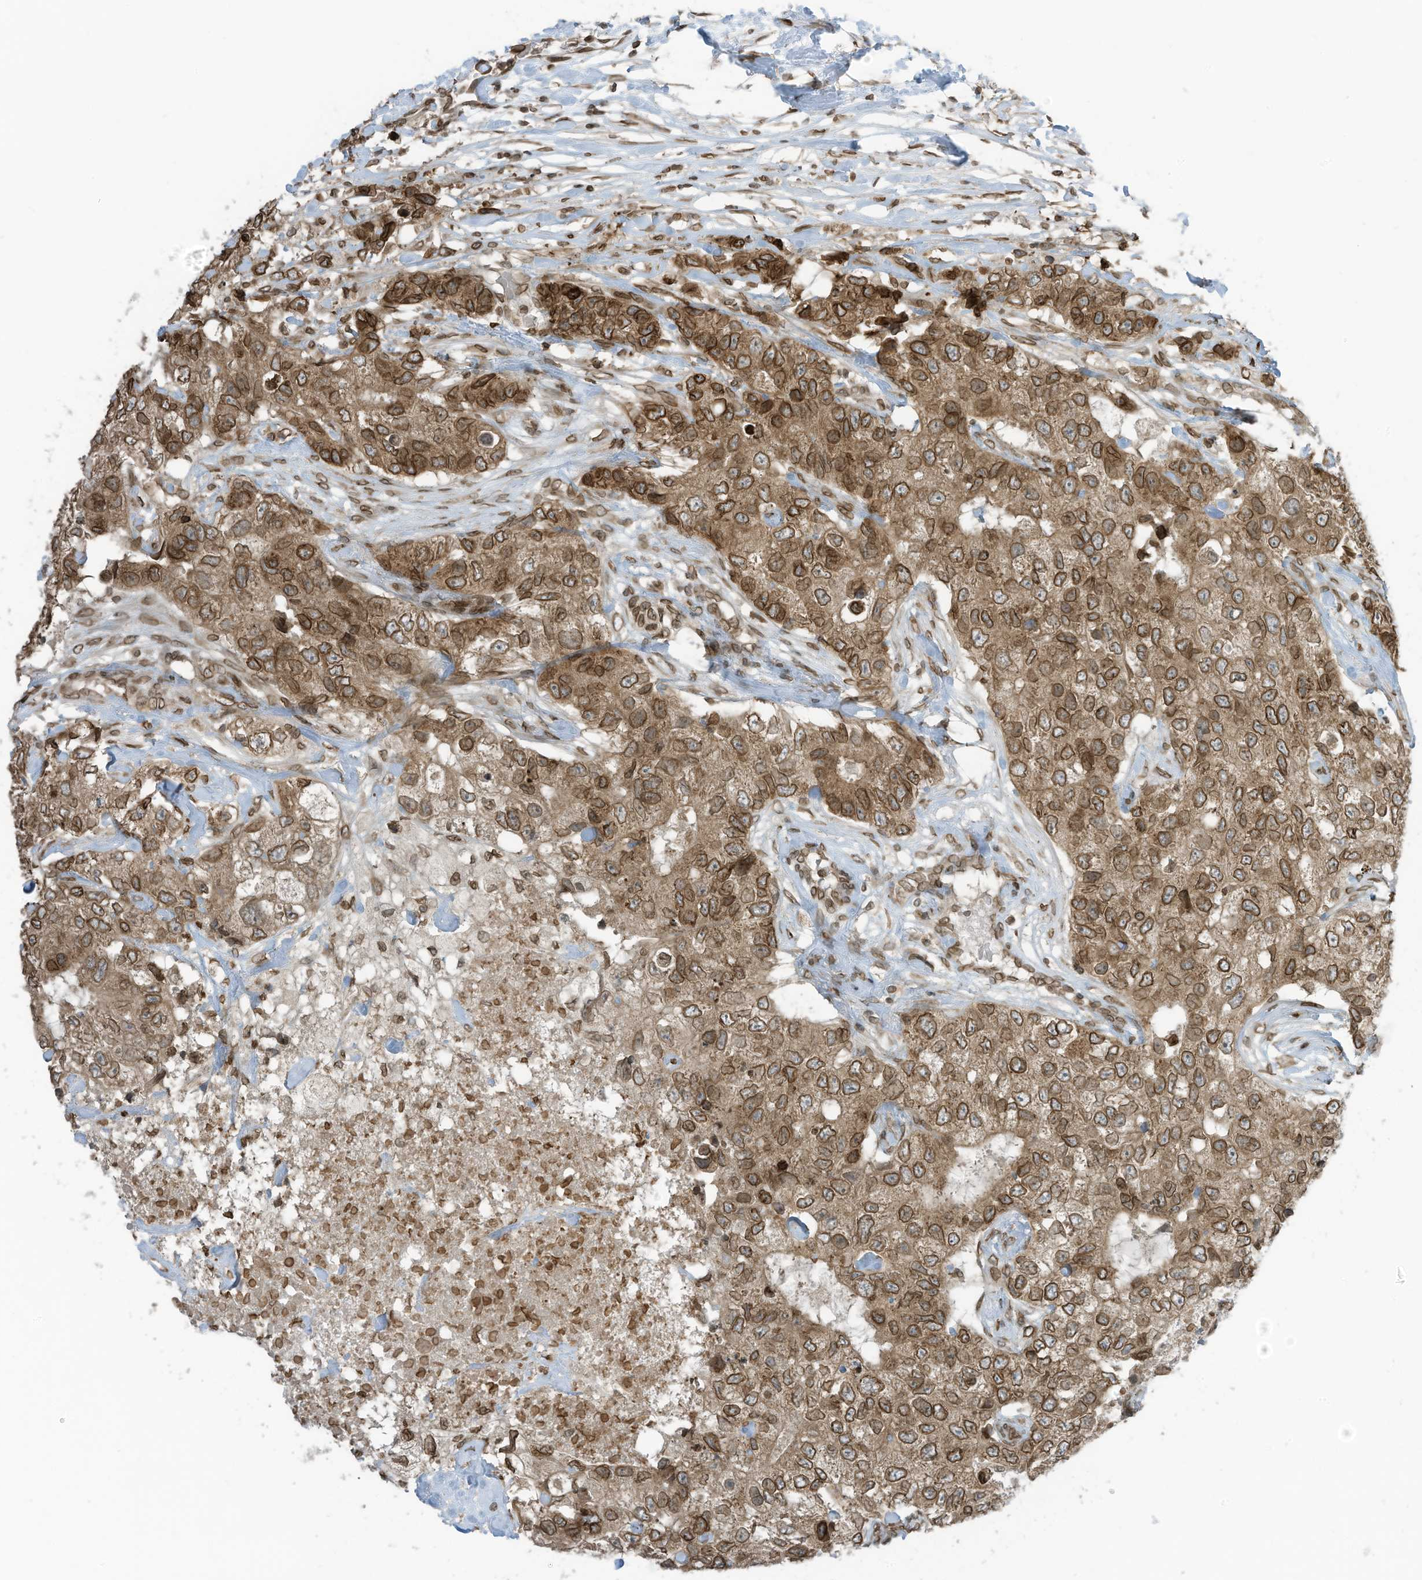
{"staining": {"intensity": "moderate", "quantity": ">75%", "location": "cytoplasmic/membranous,nuclear"}, "tissue": "breast cancer", "cell_type": "Tumor cells", "image_type": "cancer", "snomed": [{"axis": "morphology", "description": "Duct carcinoma"}, {"axis": "topography", "description": "Breast"}], "caption": "Immunohistochemistry photomicrograph of neoplastic tissue: human breast intraductal carcinoma stained using immunohistochemistry reveals medium levels of moderate protein expression localized specifically in the cytoplasmic/membranous and nuclear of tumor cells, appearing as a cytoplasmic/membranous and nuclear brown color.", "gene": "RABL3", "patient": {"sex": "female", "age": 62}}